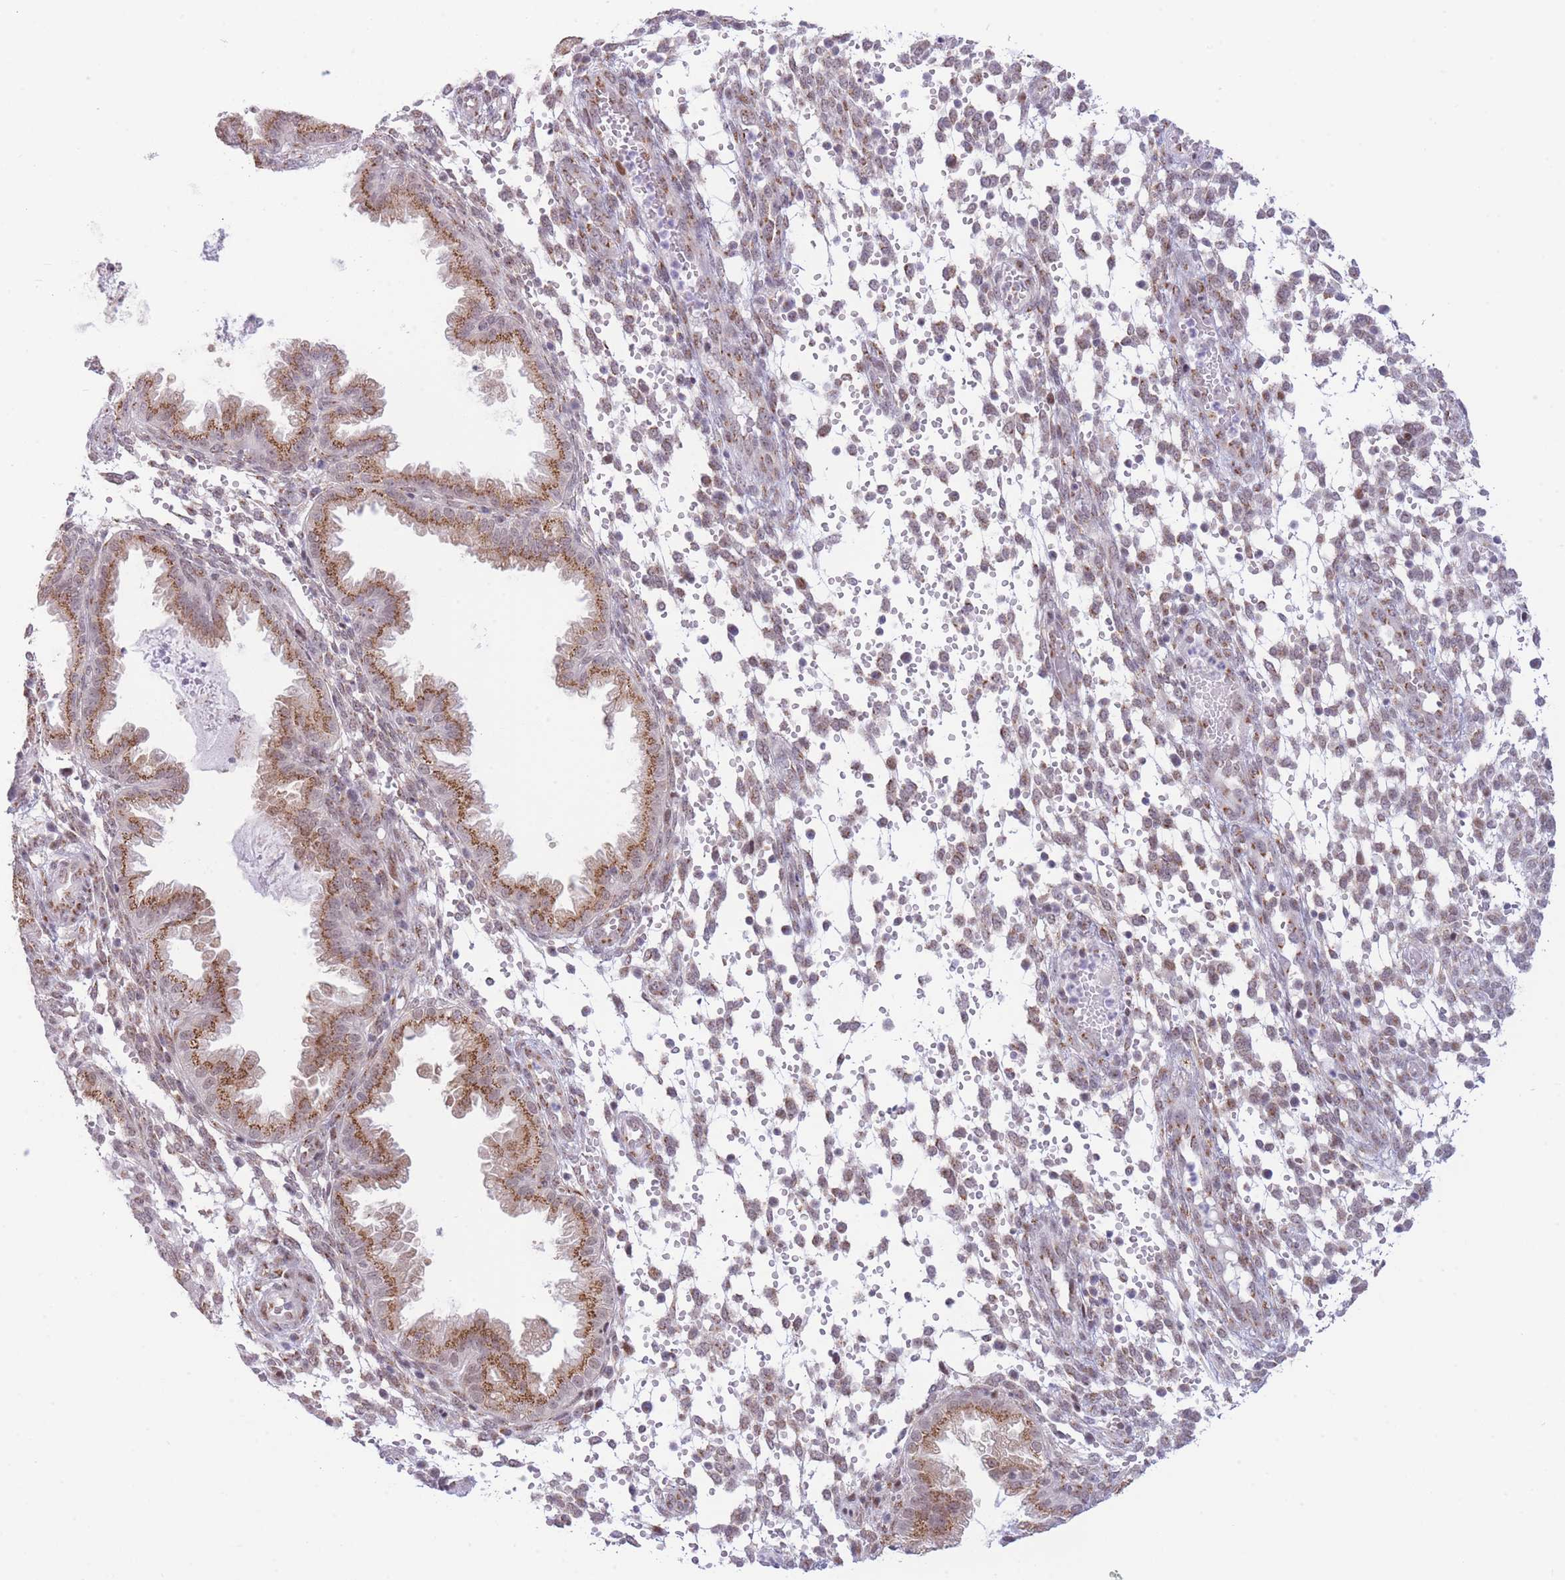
{"staining": {"intensity": "moderate", "quantity": "25%-75%", "location": "cytoplasmic/membranous"}, "tissue": "endometrium", "cell_type": "Cells in endometrial stroma", "image_type": "normal", "snomed": [{"axis": "morphology", "description": "Normal tissue, NOS"}, {"axis": "topography", "description": "Endometrium"}], "caption": "Protein expression analysis of benign endometrium shows moderate cytoplasmic/membranous expression in approximately 25%-75% of cells in endometrial stroma. (DAB (3,3'-diaminobenzidine) = brown stain, brightfield microscopy at high magnification).", "gene": "INO80C", "patient": {"sex": "female", "age": 33}}